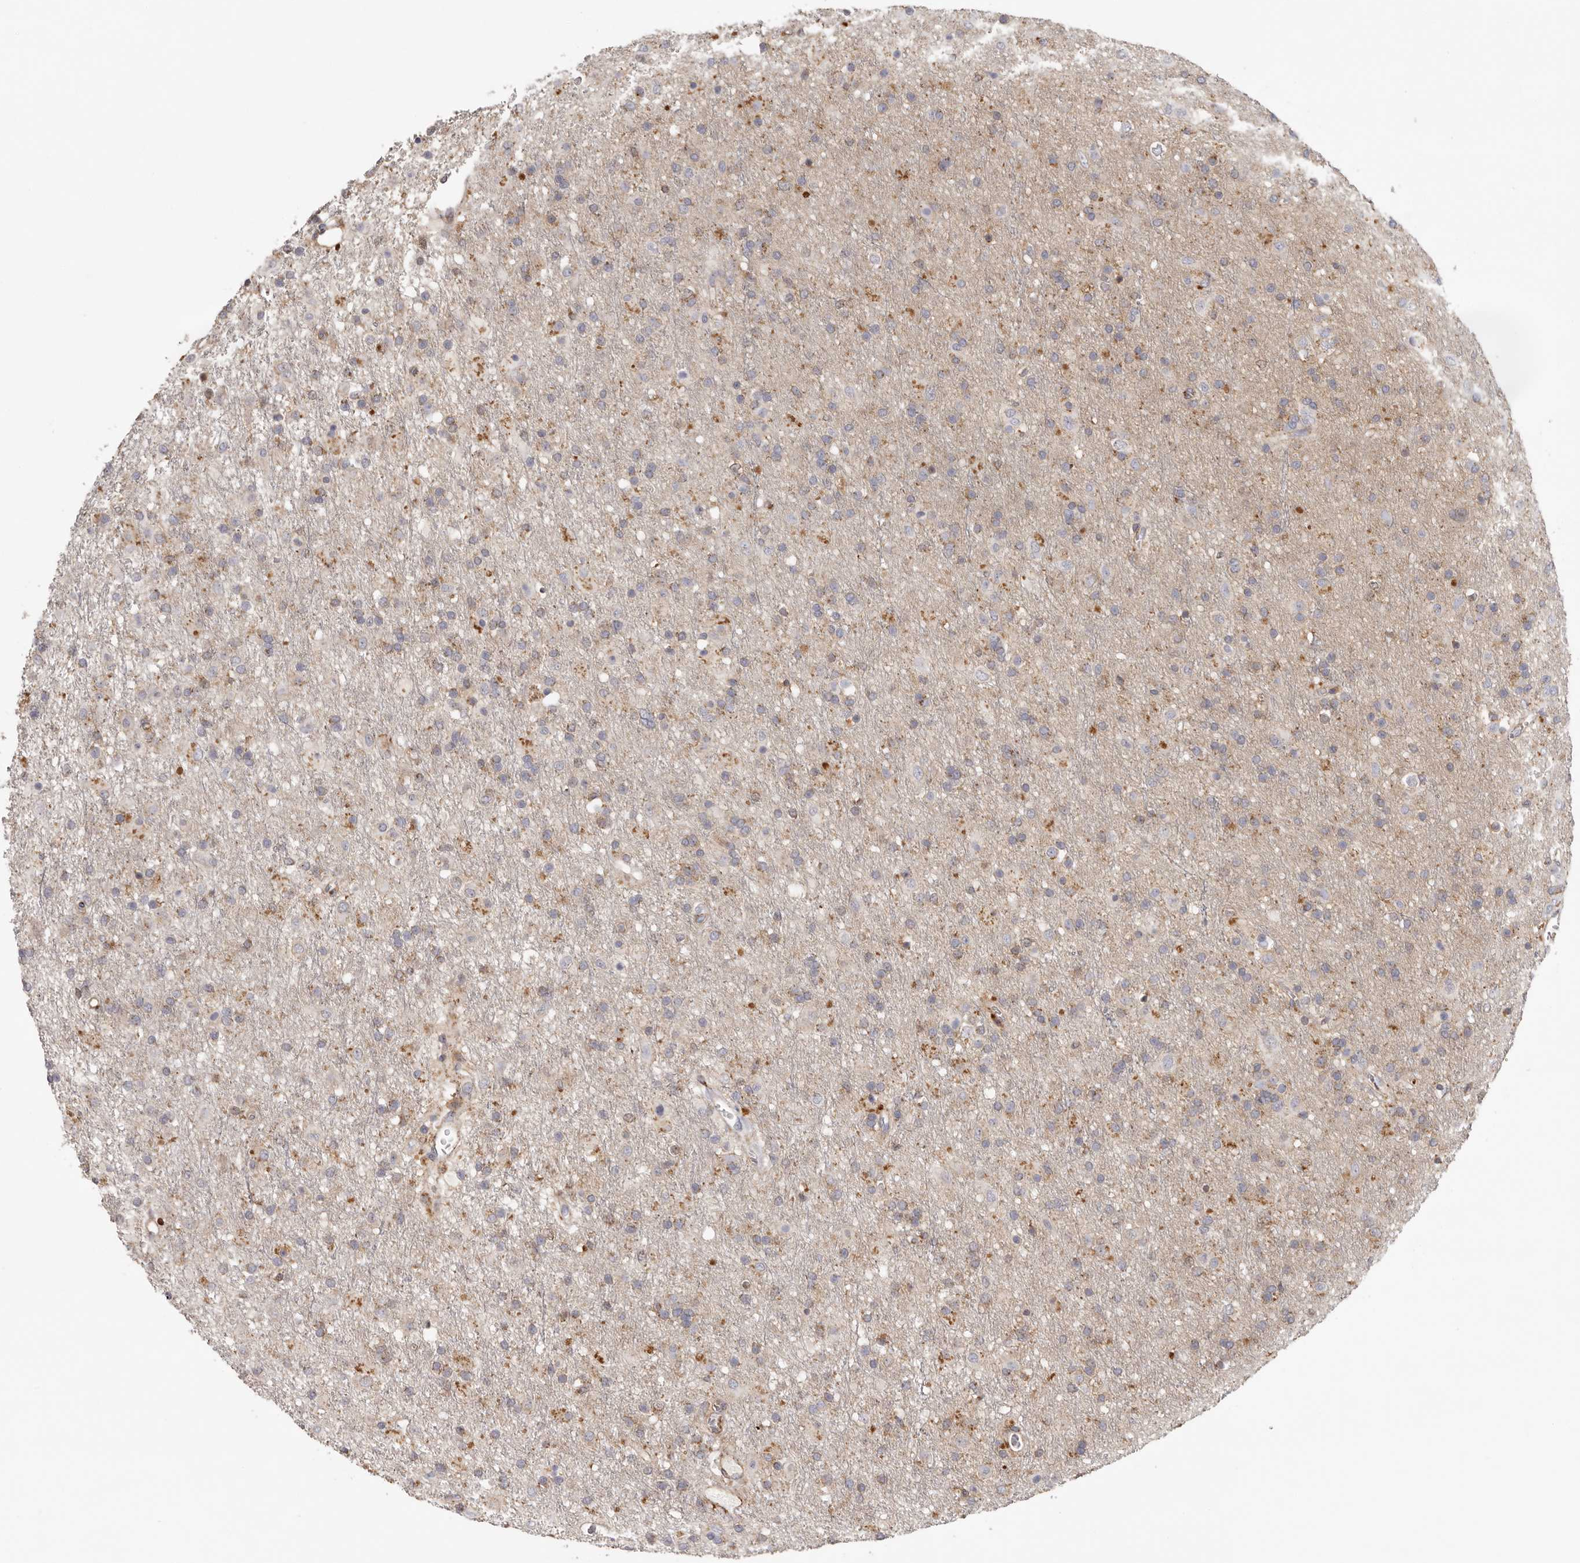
{"staining": {"intensity": "negative", "quantity": "none", "location": "none"}, "tissue": "glioma", "cell_type": "Tumor cells", "image_type": "cancer", "snomed": [{"axis": "morphology", "description": "Glioma, malignant, Low grade"}, {"axis": "topography", "description": "Brain"}], "caption": "Protein analysis of malignant low-grade glioma displays no significant expression in tumor cells. Nuclei are stained in blue.", "gene": "GRN", "patient": {"sex": "male", "age": 65}}